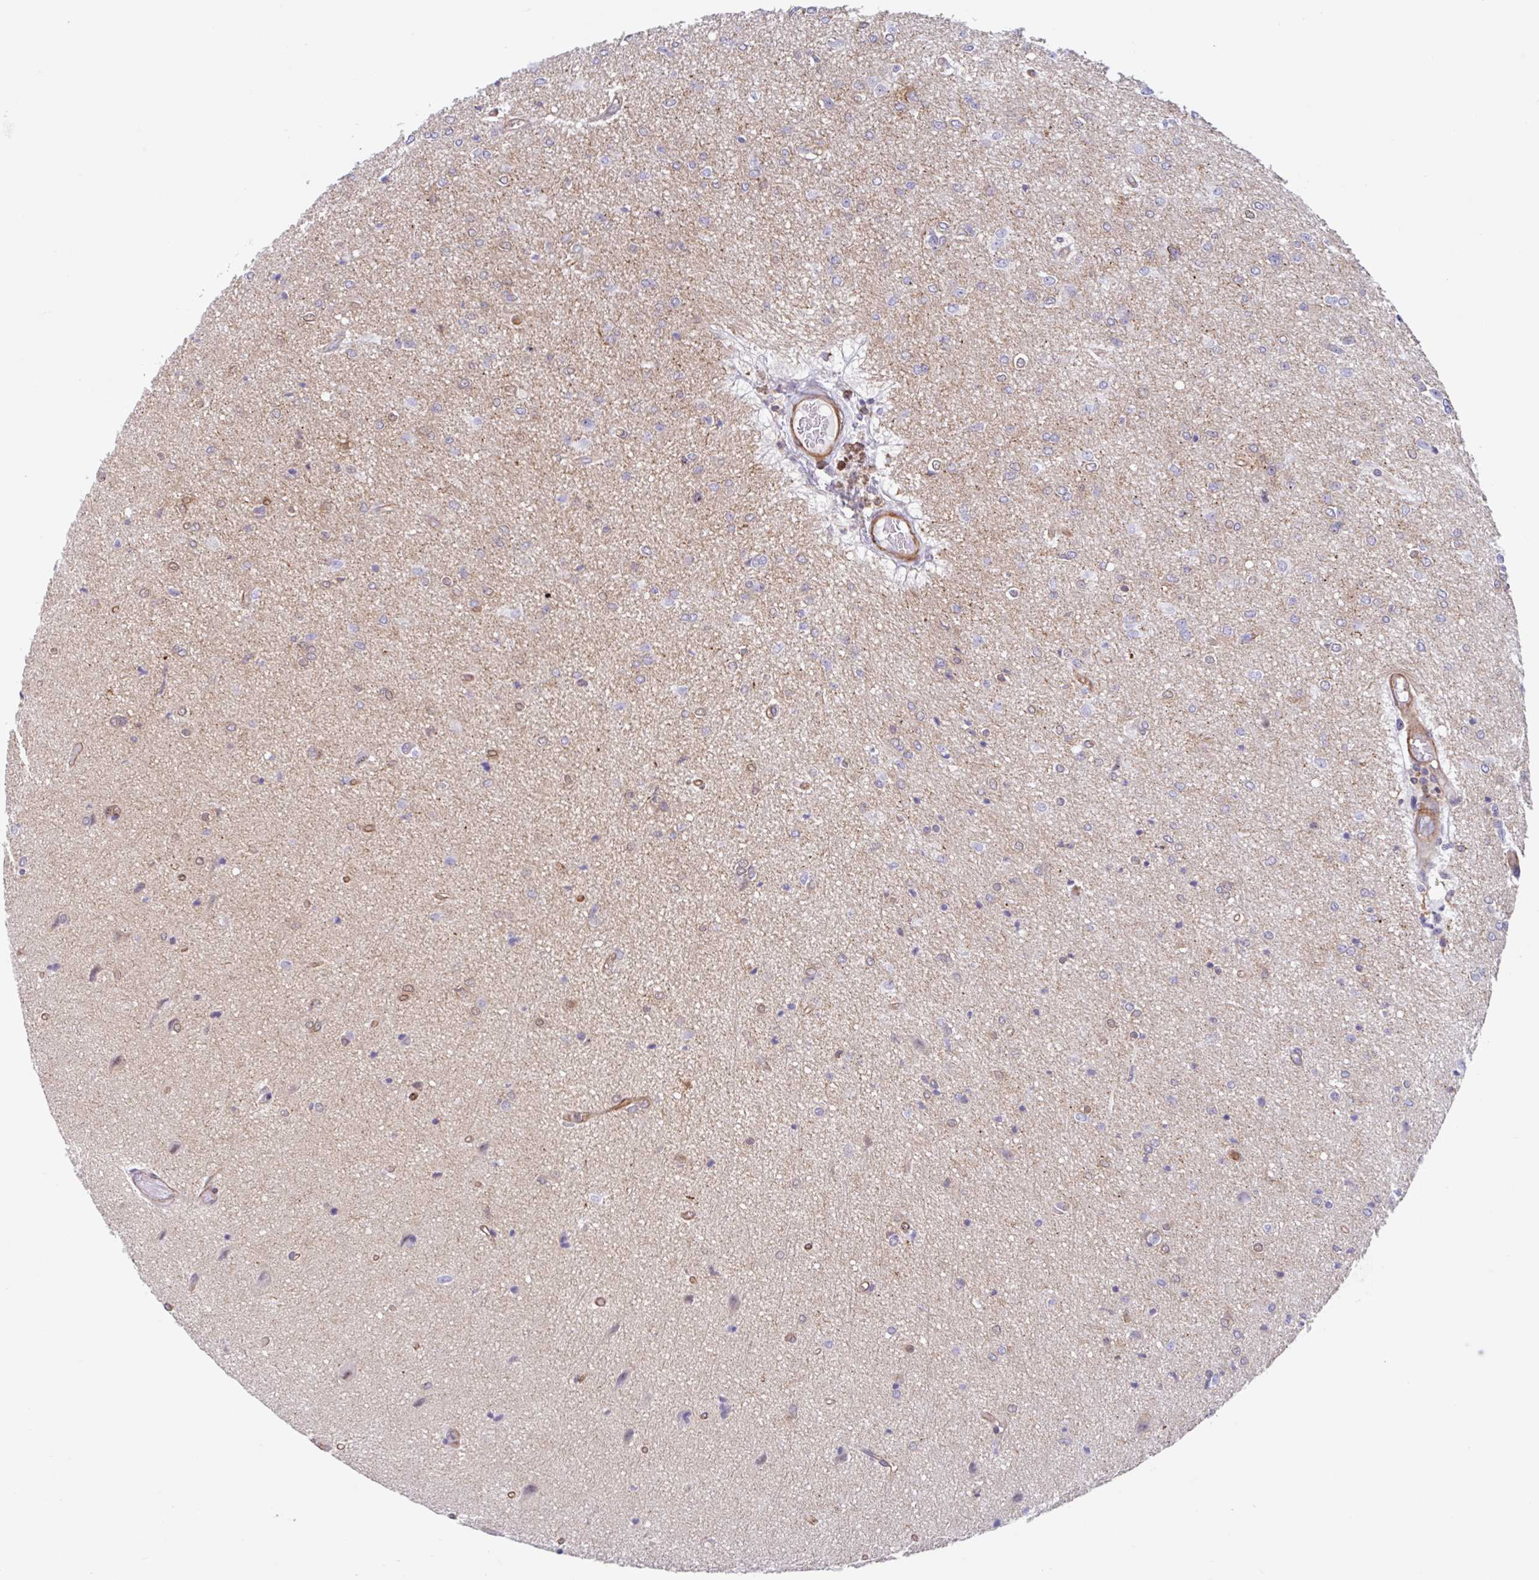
{"staining": {"intensity": "negative", "quantity": "none", "location": "none"}, "tissue": "glioma", "cell_type": "Tumor cells", "image_type": "cancer", "snomed": [{"axis": "morphology", "description": "Glioma, malignant, Low grade"}, {"axis": "topography", "description": "Brain"}], "caption": "Immunohistochemical staining of human malignant glioma (low-grade) demonstrates no significant staining in tumor cells. (DAB (3,3'-diaminobenzidine) immunohistochemistry, high magnification).", "gene": "EFHD1", "patient": {"sex": "male", "age": 26}}